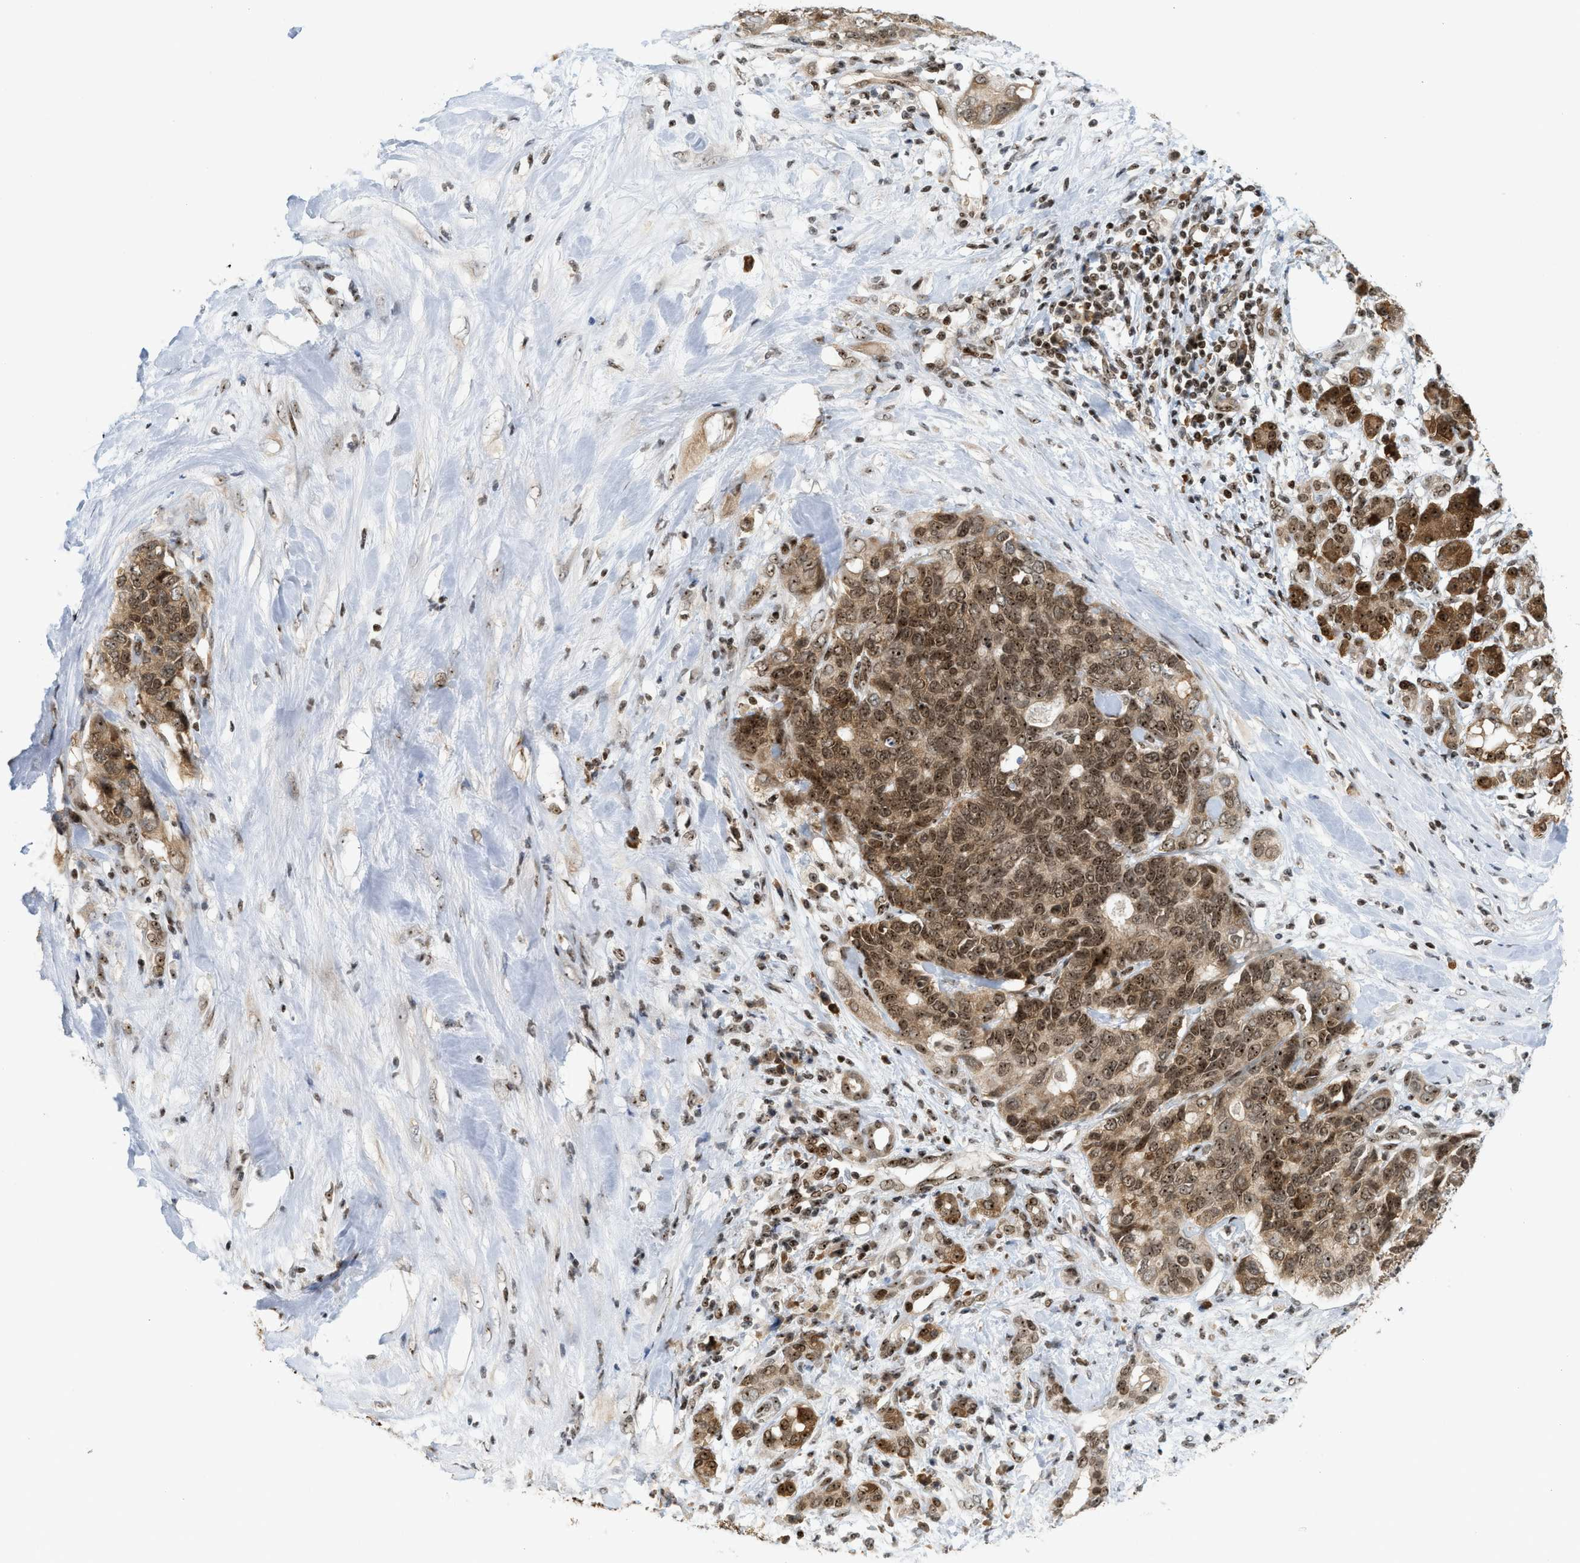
{"staining": {"intensity": "moderate", "quantity": ">75%", "location": "cytoplasmic/membranous,nuclear"}, "tissue": "pancreatic cancer", "cell_type": "Tumor cells", "image_type": "cancer", "snomed": [{"axis": "morphology", "description": "Adenocarcinoma, NOS"}, {"axis": "topography", "description": "Pancreas"}], "caption": "Immunohistochemistry histopathology image of pancreatic adenocarcinoma stained for a protein (brown), which demonstrates medium levels of moderate cytoplasmic/membranous and nuclear expression in approximately >75% of tumor cells.", "gene": "ZNF22", "patient": {"sex": "female", "age": 56}}